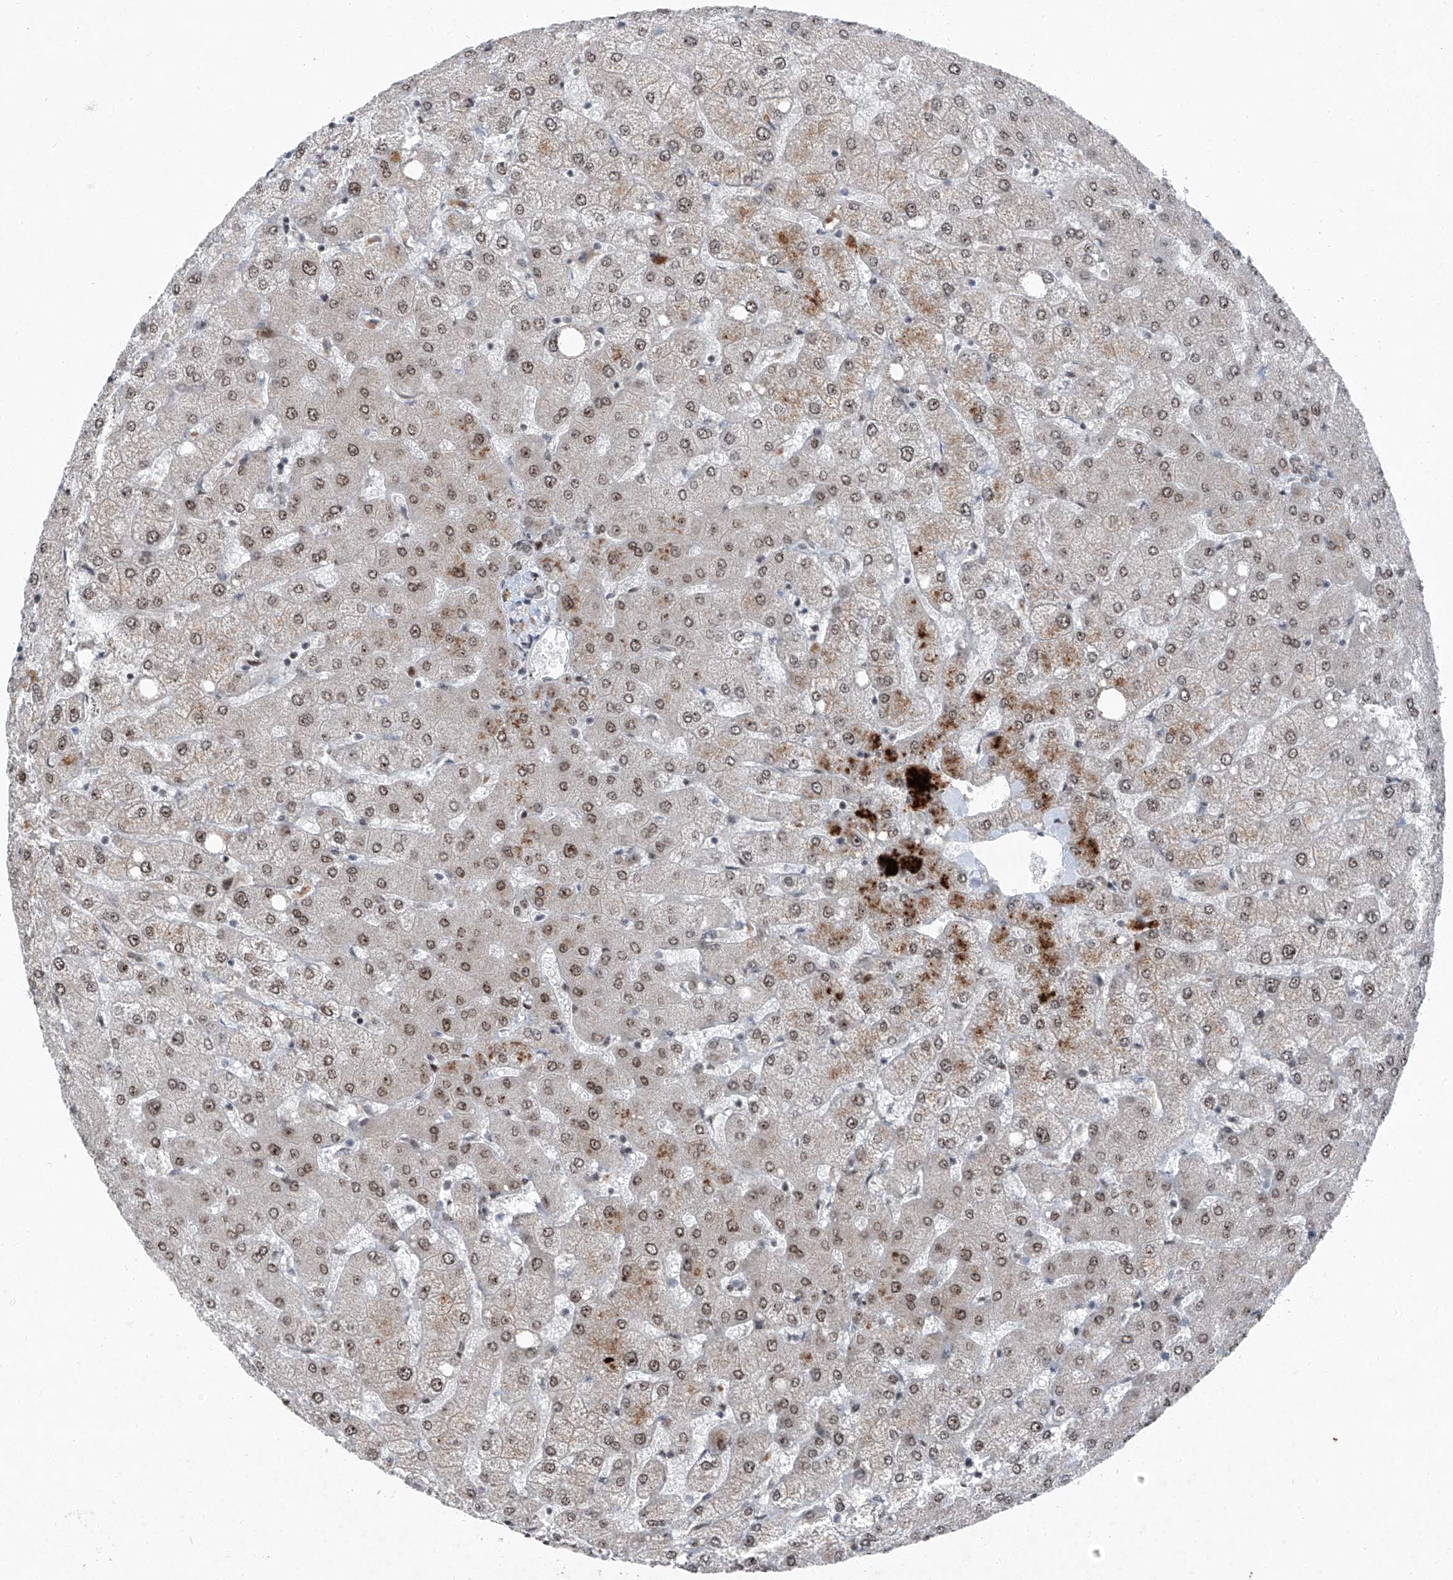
{"staining": {"intensity": "negative", "quantity": "none", "location": "none"}, "tissue": "liver", "cell_type": "Cholangiocytes", "image_type": "normal", "snomed": [{"axis": "morphology", "description": "Normal tissue, NOS"}, {"axis": "topography", "description": "Liver"}], "caption": "This is an immunohistochemistry histopathology image of normal human liver. There is no expression in cholangiocytes.", "gene": "BMI1", "patient": {"sex": "female", "age": 54}}